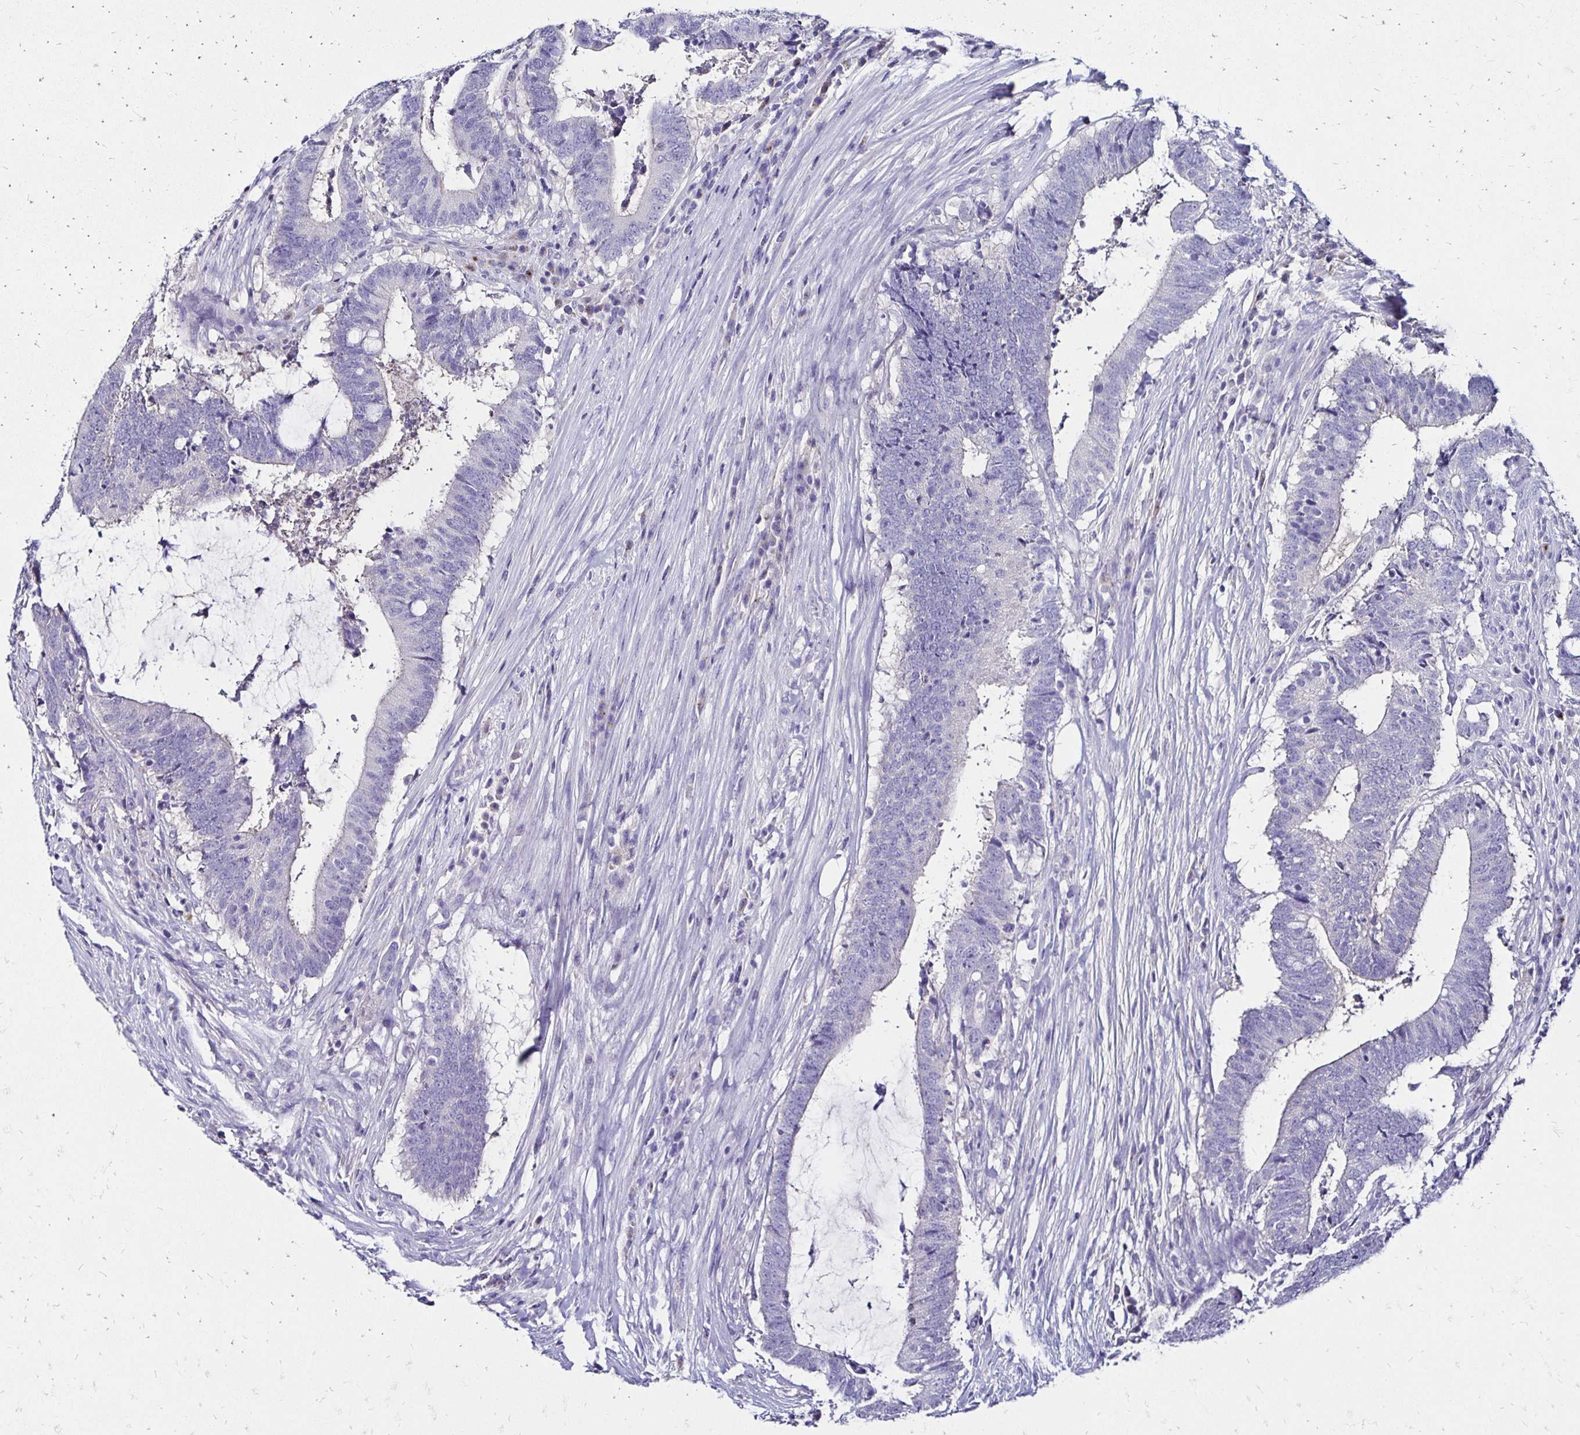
{"staining": {"intensity": "negative", "quantity": "none", "location": "none"}, "tissue": "colorectal cancer", "cell_type": "Tumor cells", "image_type": "cancer", "snomed": [{"axis": "morphology", "description": "Adenocarcinoma, NOS"}, {"axis": "topography", "description": "Colon"}], "caption": "A high-resolution micrograph shows immunohistochemistry staining of colorectal adenocarcinoma, which shows no significant expression in tumor cells.", "gene": "KCNT1", "patient": {"sex": "female", "age": 43}}